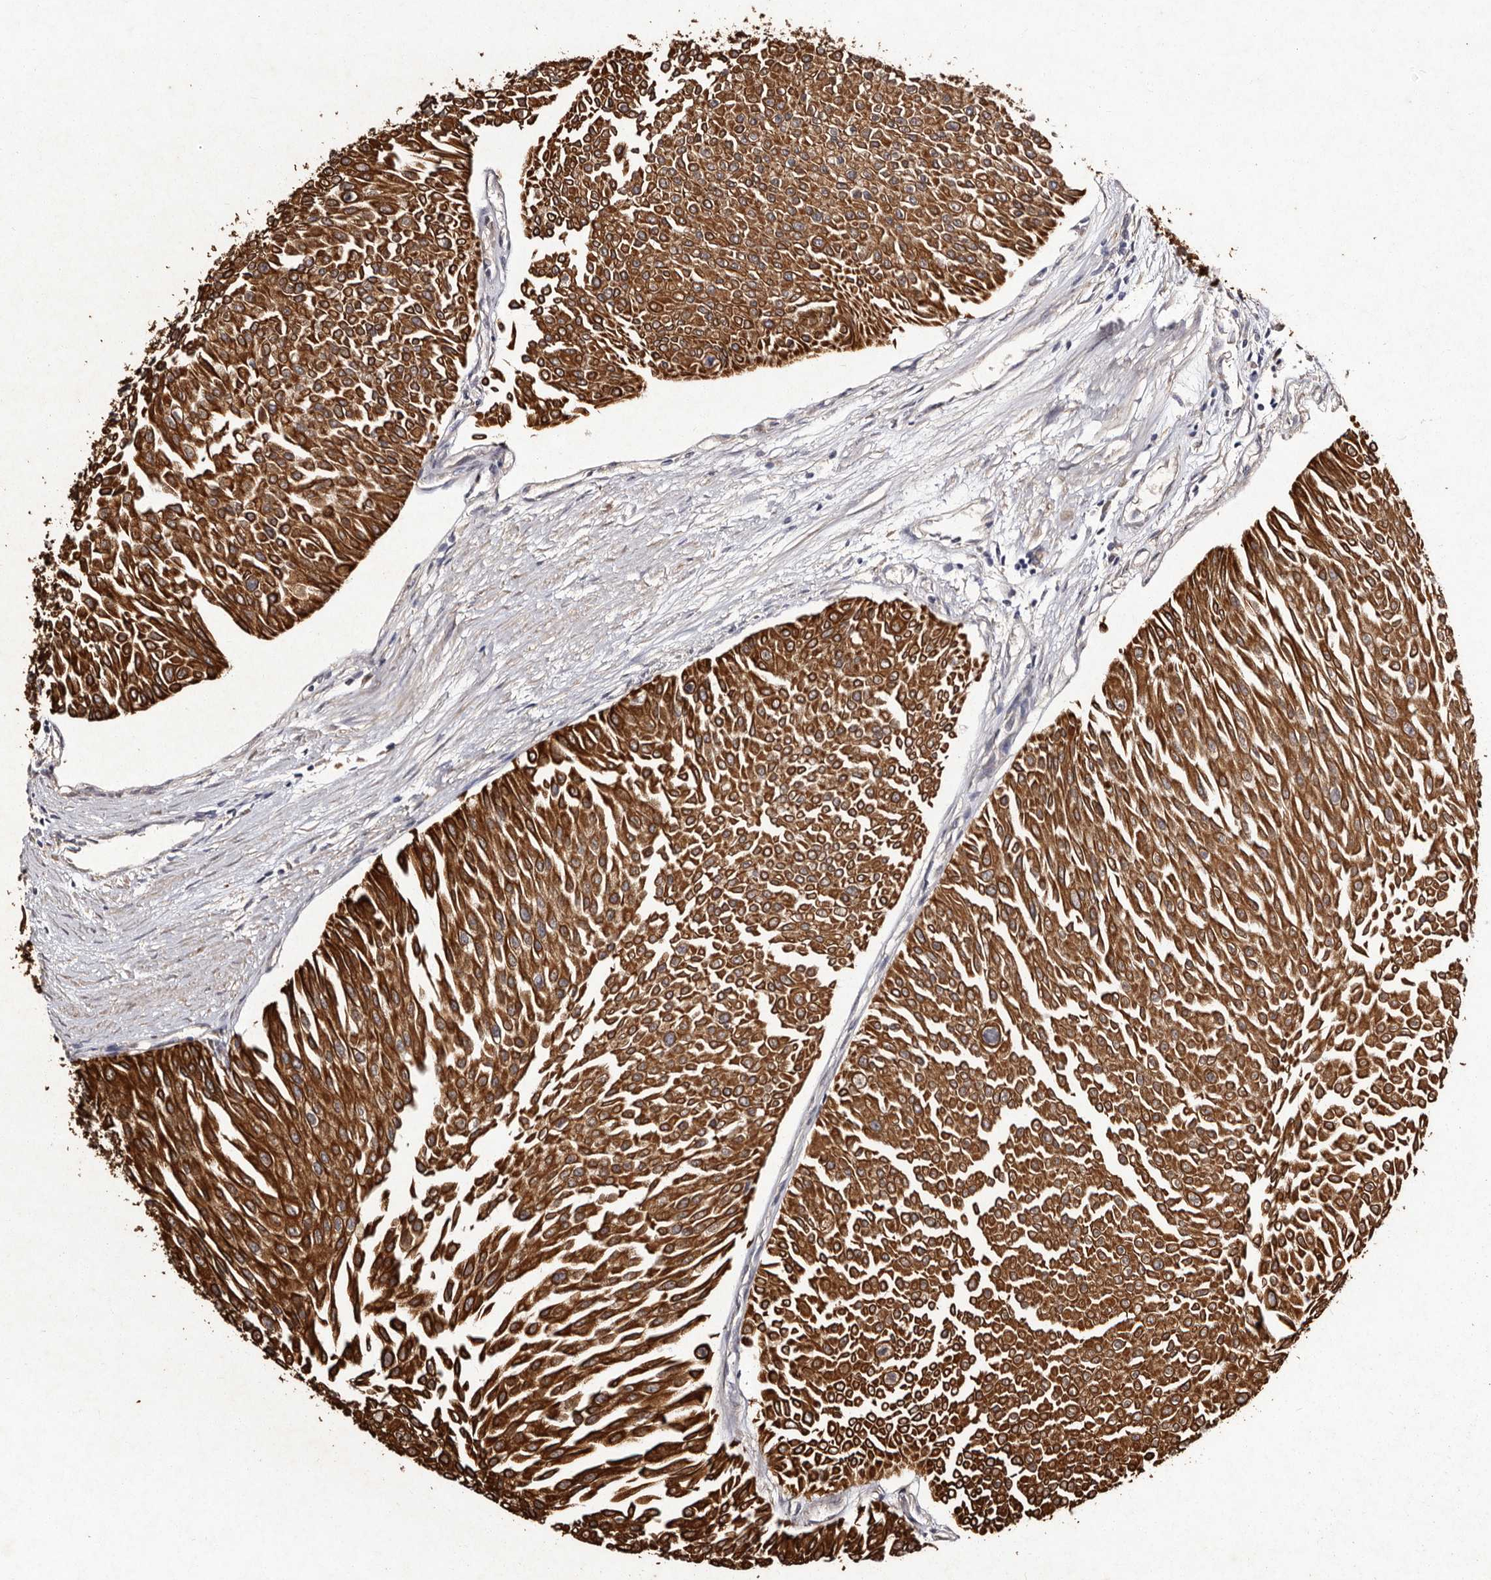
{"staining": {"intensity": "strong", "quantity": ">75%", "location": "cytoplasmic/membranous"}, "tissue": "urothelial cancer", "cell_type": "Tumor cells", "image_type": "cancer", "snomed": [{"axis": "morphology", "description": "Urothelial carcinoma, Low grade"}, {"axis": "topography", "description": "Urinary bladder"}], "caption": "A photomicrograph of human low-grade urothelial carcinoma stained for a protein reveals strong cytoplasmic/membranous brown staining in tumor cells.", "gene": "TFB1M", "patient": {"sex": "male", "age": 67}}